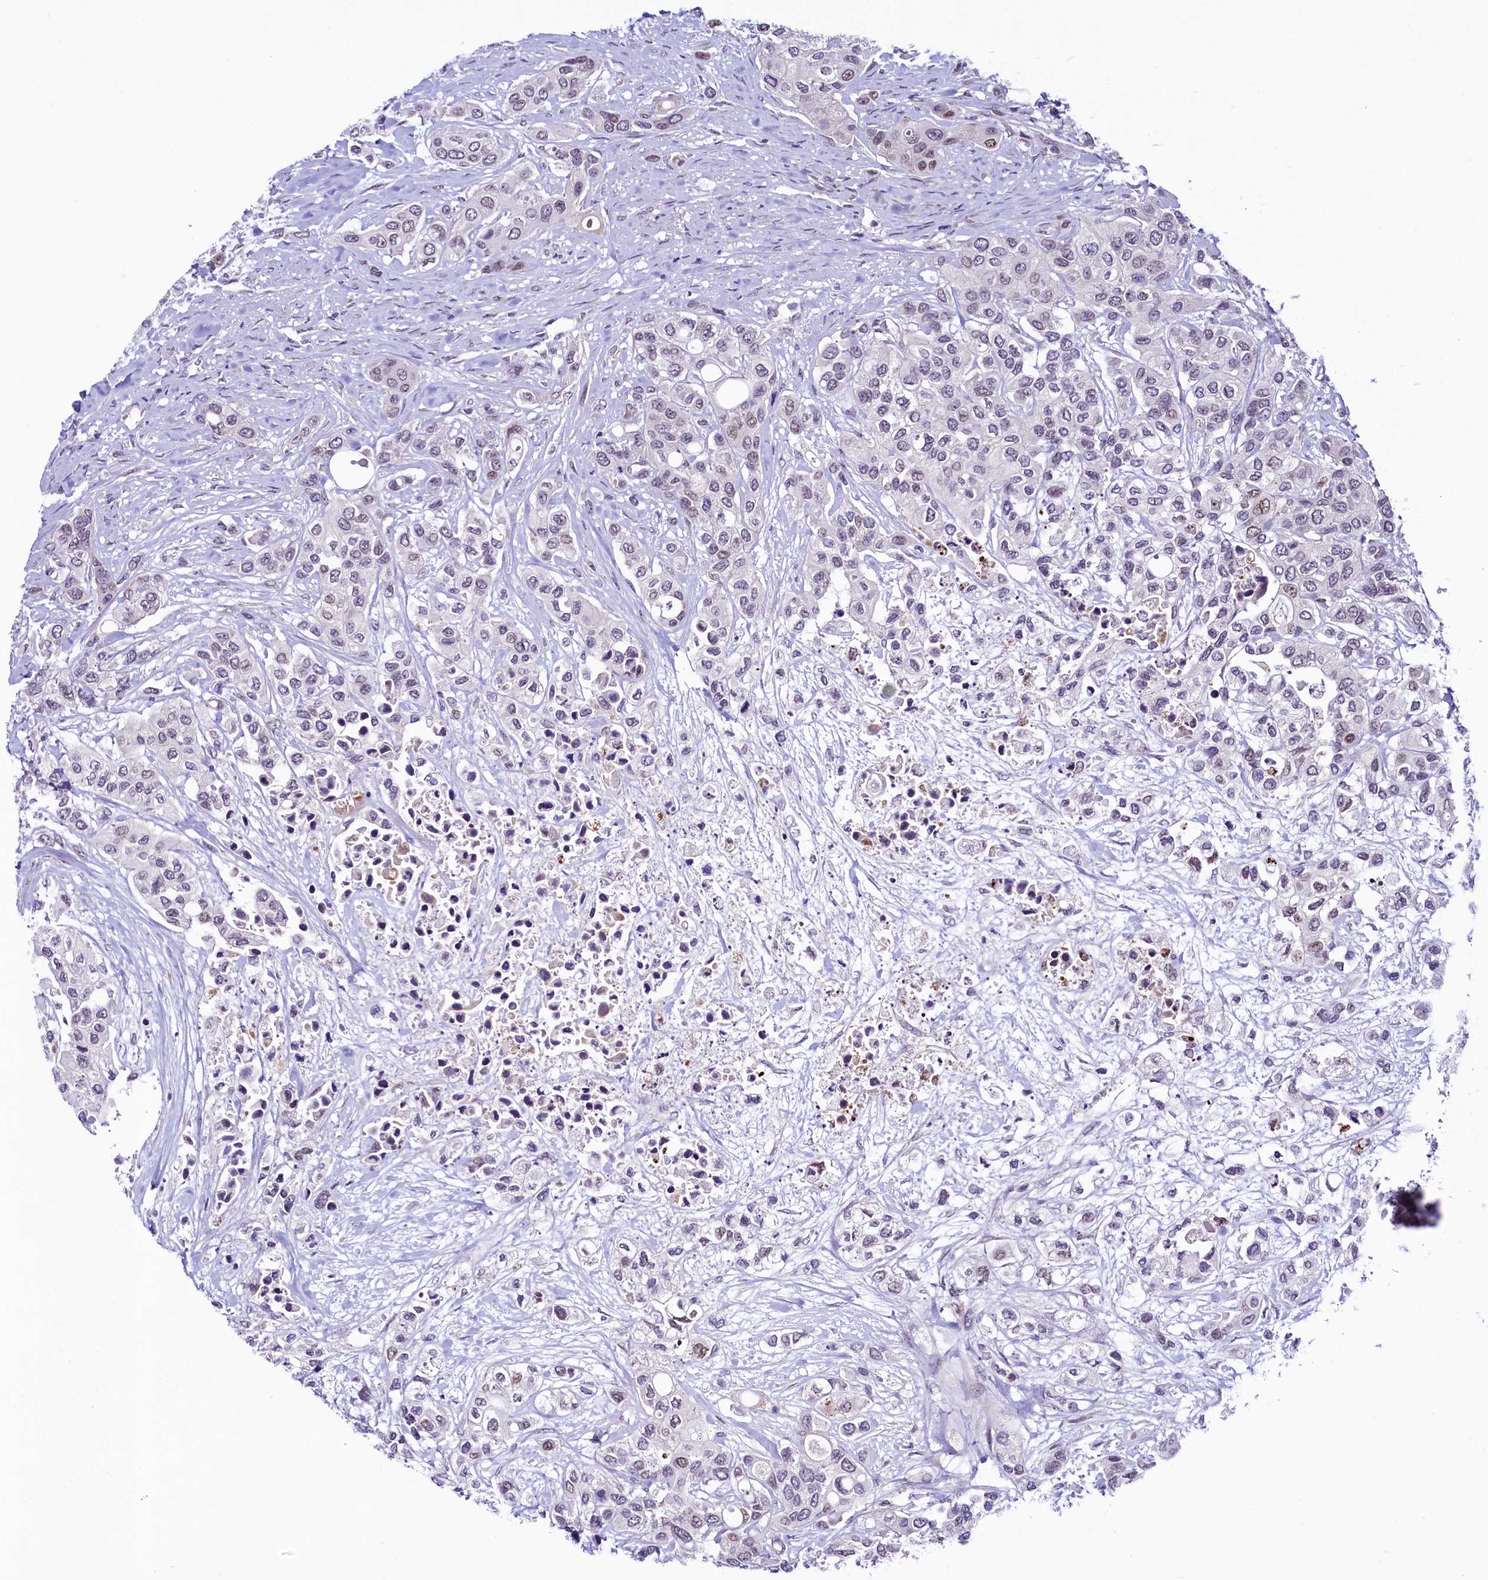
{"staining": {"intensity": "weak", "quantity": "<25%", "location": "nuclear"}, "tissue": "urothelial cancer", "cell_type": "Tumor cells", "image_type": "cancer", "snomed": [{"axis": "morphology", "description": "Normal tissue, NOS"}, {"axis": "morphology", "description": "Urothelial carcinoma, High grade"}, {"axis": "topography", "description": "Vascular tissue"}, {"axis": "topography", "description": "Urinary bladder"}], "caption": "Immunohistochemistry of human urothelial cancer reveals no staining in tumor cells.", "gene": "LEUTX", "patient": {"sex": "female", "age": 56}}